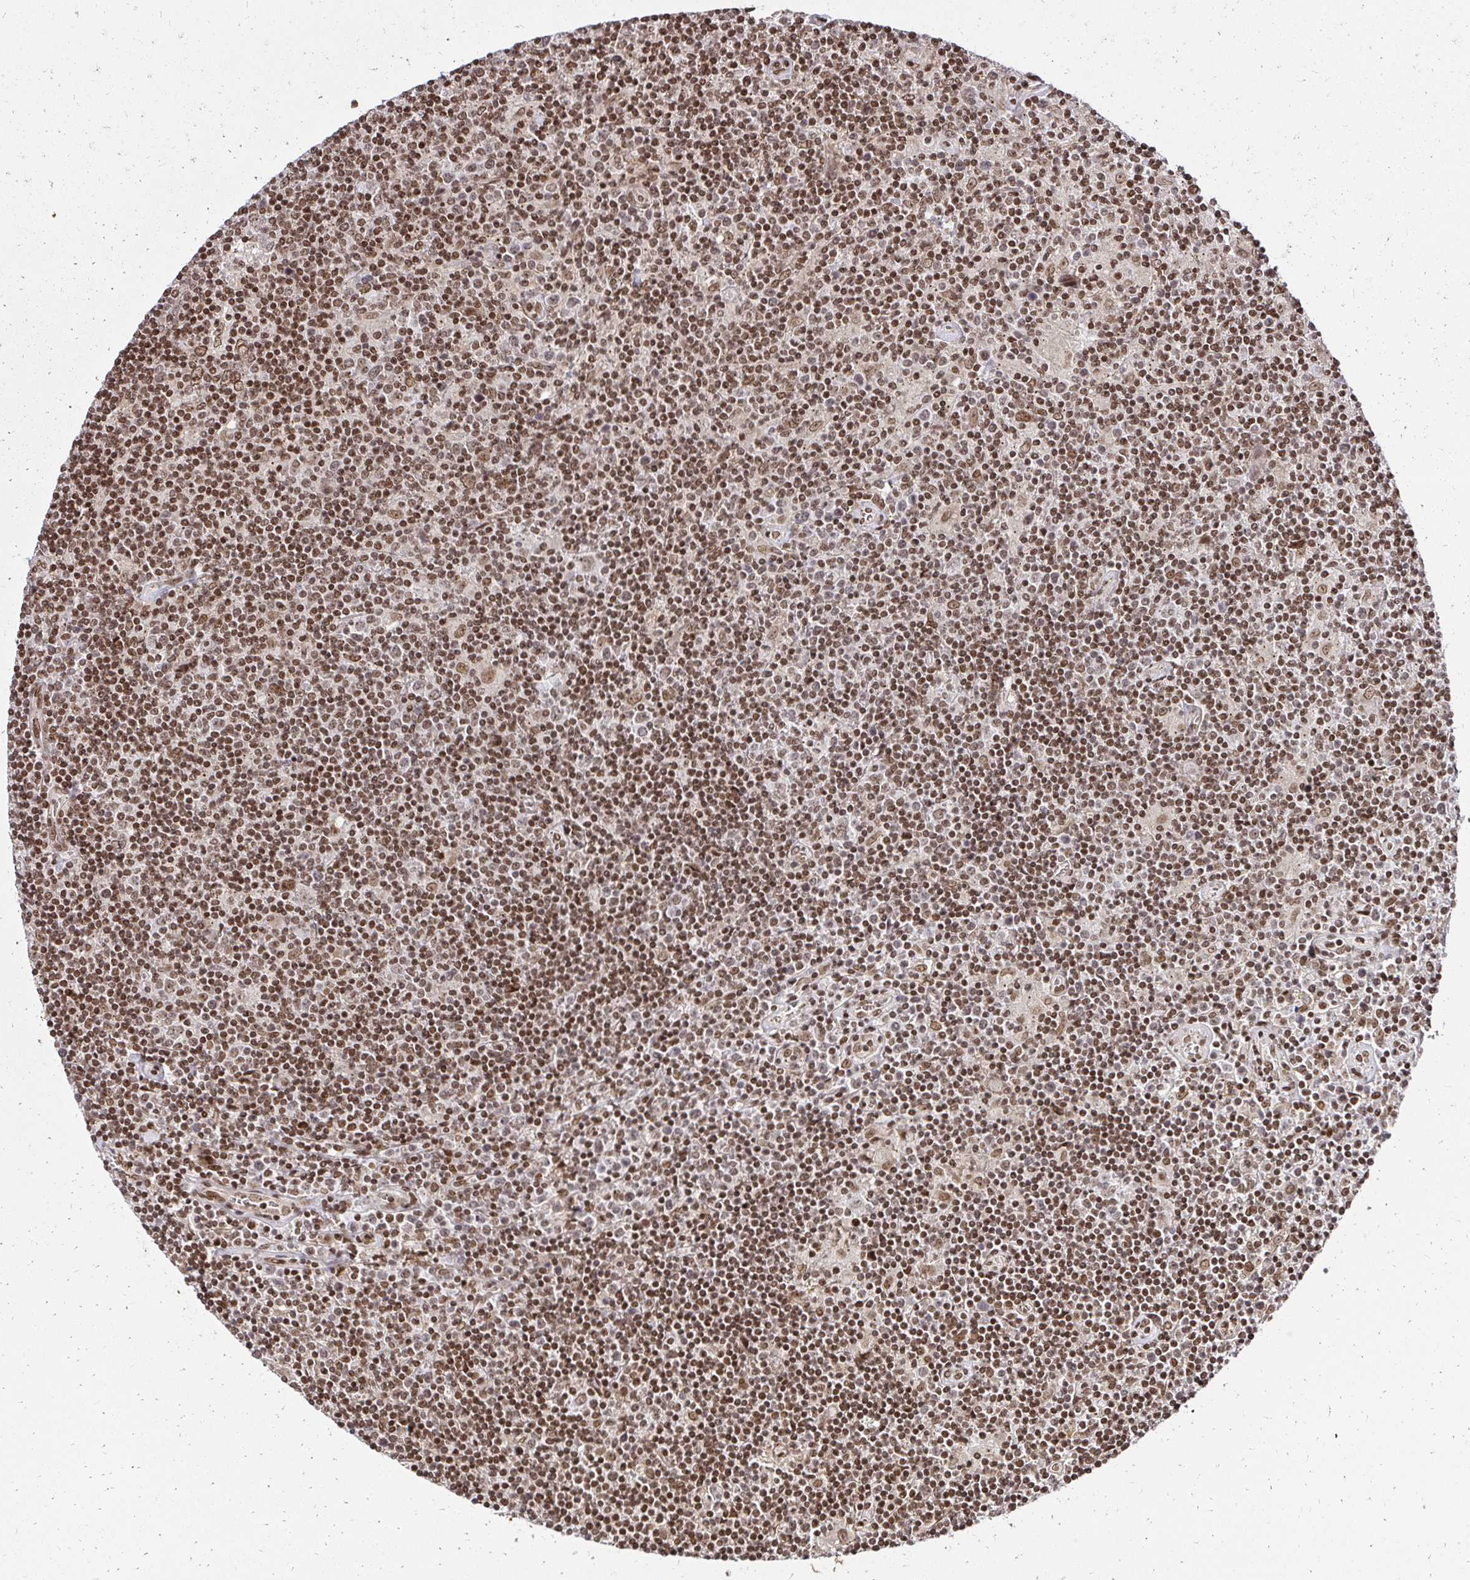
{"staining": {"intensity": "moderate", "quantity": ">75%", "location": "nuclear"}, "tissue": "lymphoma", "cell_type": "Tumor cells", "image_type": "cancer", "snomed": [{"axis": "morphology", "description": "Hodgkin's disease, NOS"}, {"axis": "topography", "description": "Lymph node"}], "caption": "An IHC image of neoplastic tissue is shown. Protein staining in brown highlights moderate nuclear positivity in Hodgkin's disease within tumor cells.", "gene": "GLYR1", "patient": {"sex": "male", "age": 40}}